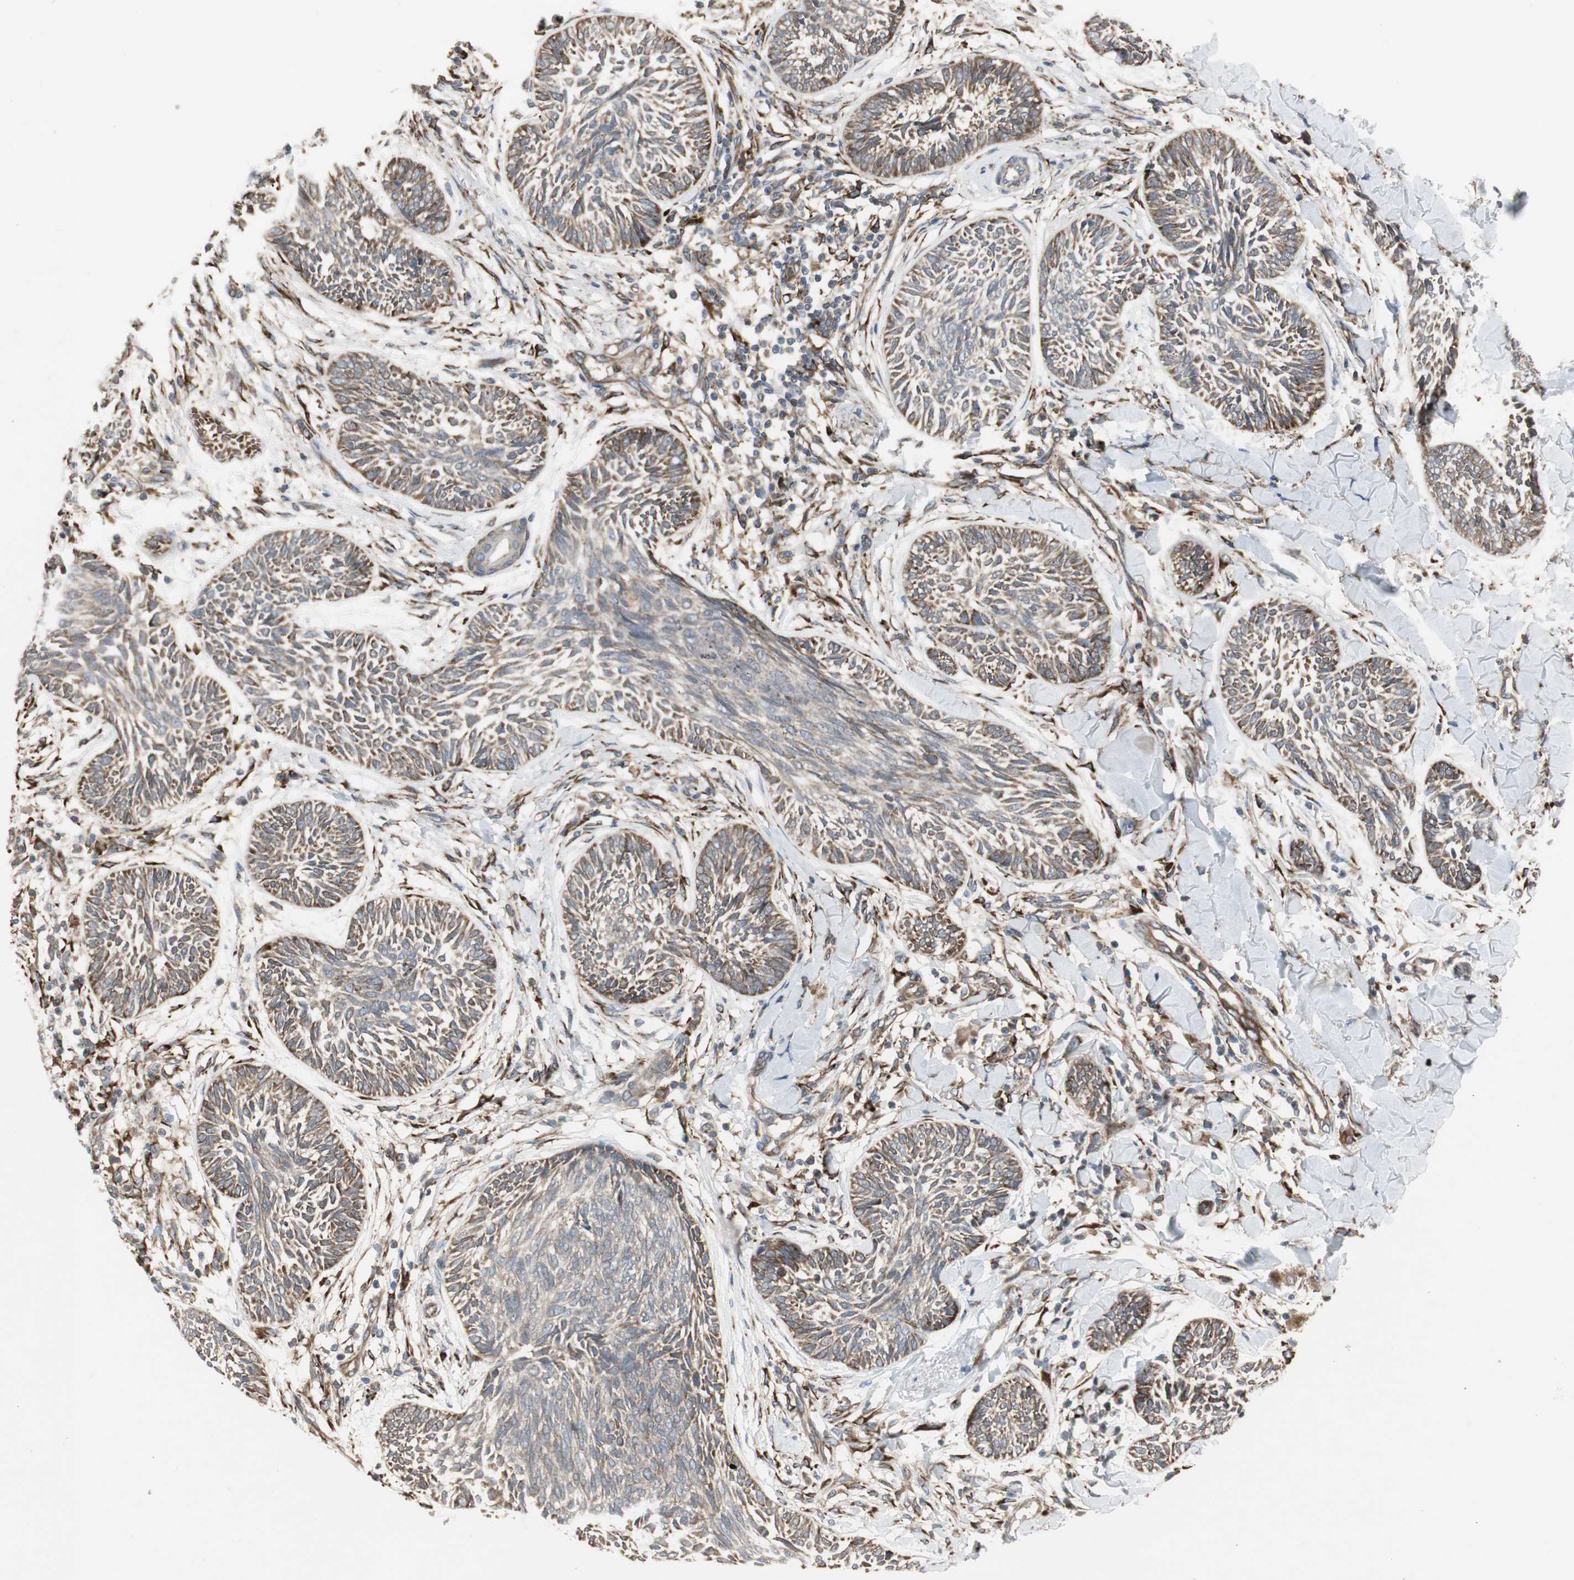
{"staining": {"intensity": "moderate", "quantity": ">75%", "location": "cytoplasmic/membranous"}, "tissue": "skin cancer", "cell_type": "Tumor cells", "image_type": "cancer", "snomed": [{"axis": "morphology", "description": "Papilloma, NOS"}, {"axis": "morphology", "description": "Basal cell carcinoma"}, {"axis": "topography", "description": "Skin"}], "caption": "Moderate cytoplasmic/membranous protein expression is identified in approximately >75% of tumor cells in papilloma (skin).", "gene": "H6PD", "patient": {"sex": "male", "age": 87}}